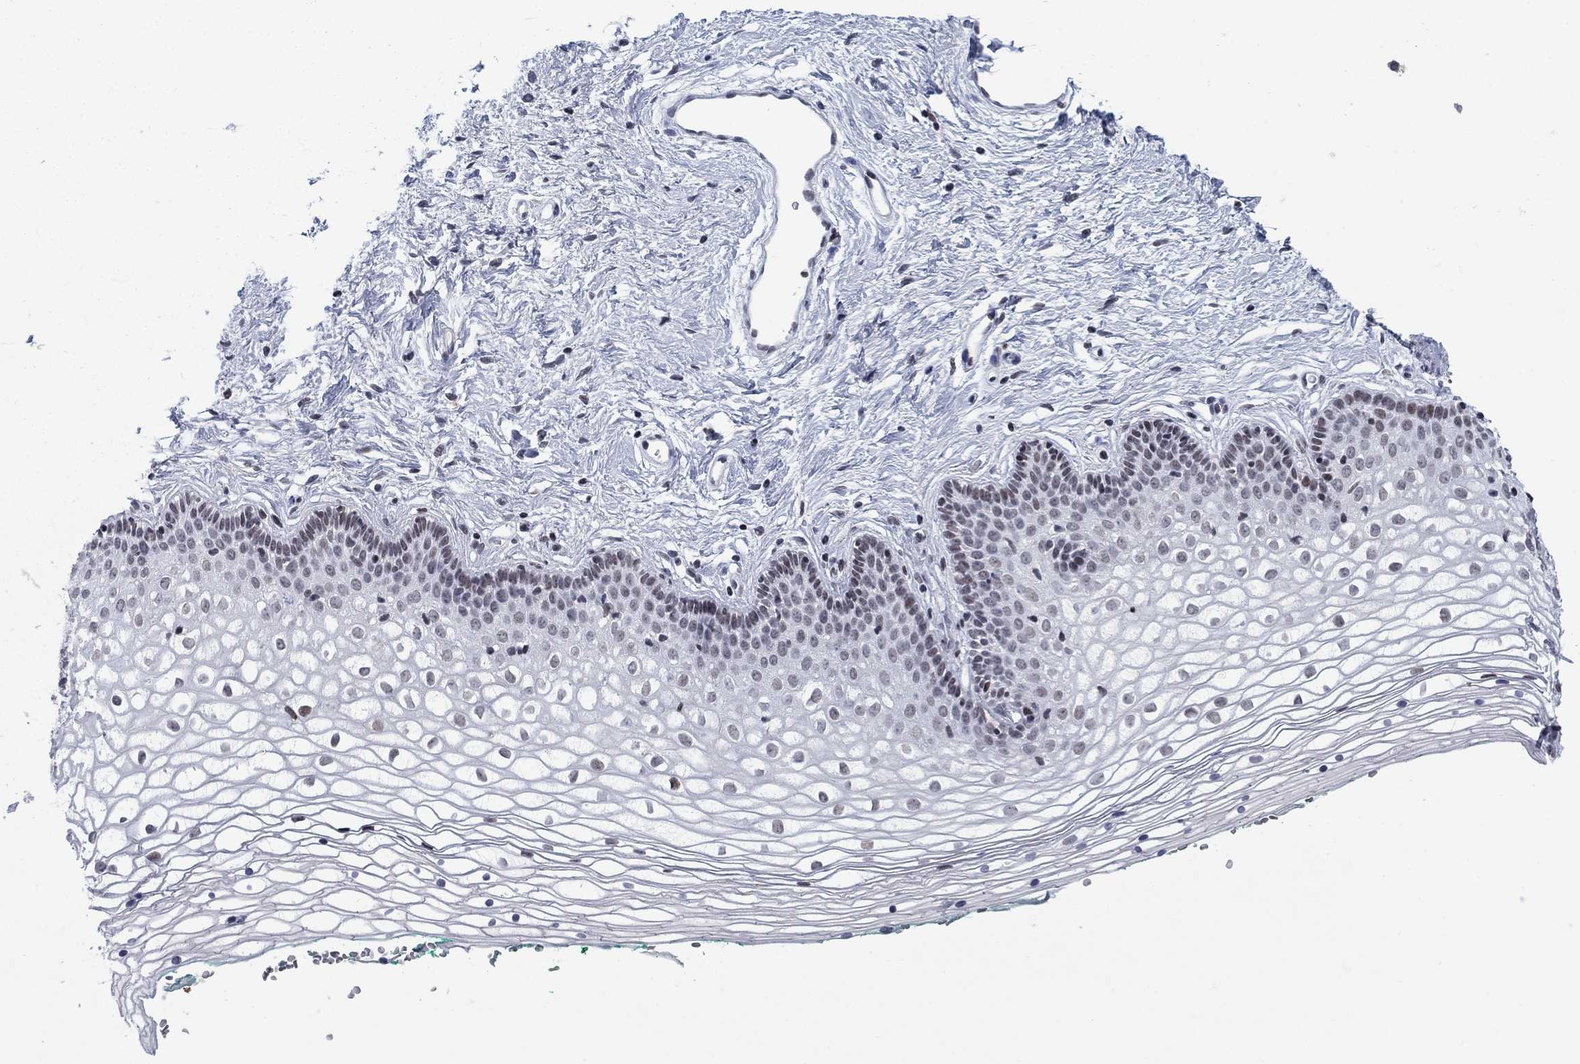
{"staining": {"intensity": "moderate", "quantity": "25%-75%", "location": "nuclear"}, "tissue": "vagina", "cell_type": "Squamous epithelial cells", "image_type": "normal", "snomed": [{"axis": "morphology", "description": "Normal tissue, NOS"}, {"axis": "topography", "description": "Vagina"}], "caption": "Immunohistochemical staining of benign vagina shows moderate nuclear protein expression in approximately 25%-75% of squamous epithelial cells.", "gene": "NPAS3", "patient": {"sex": "female", "age": 36}}